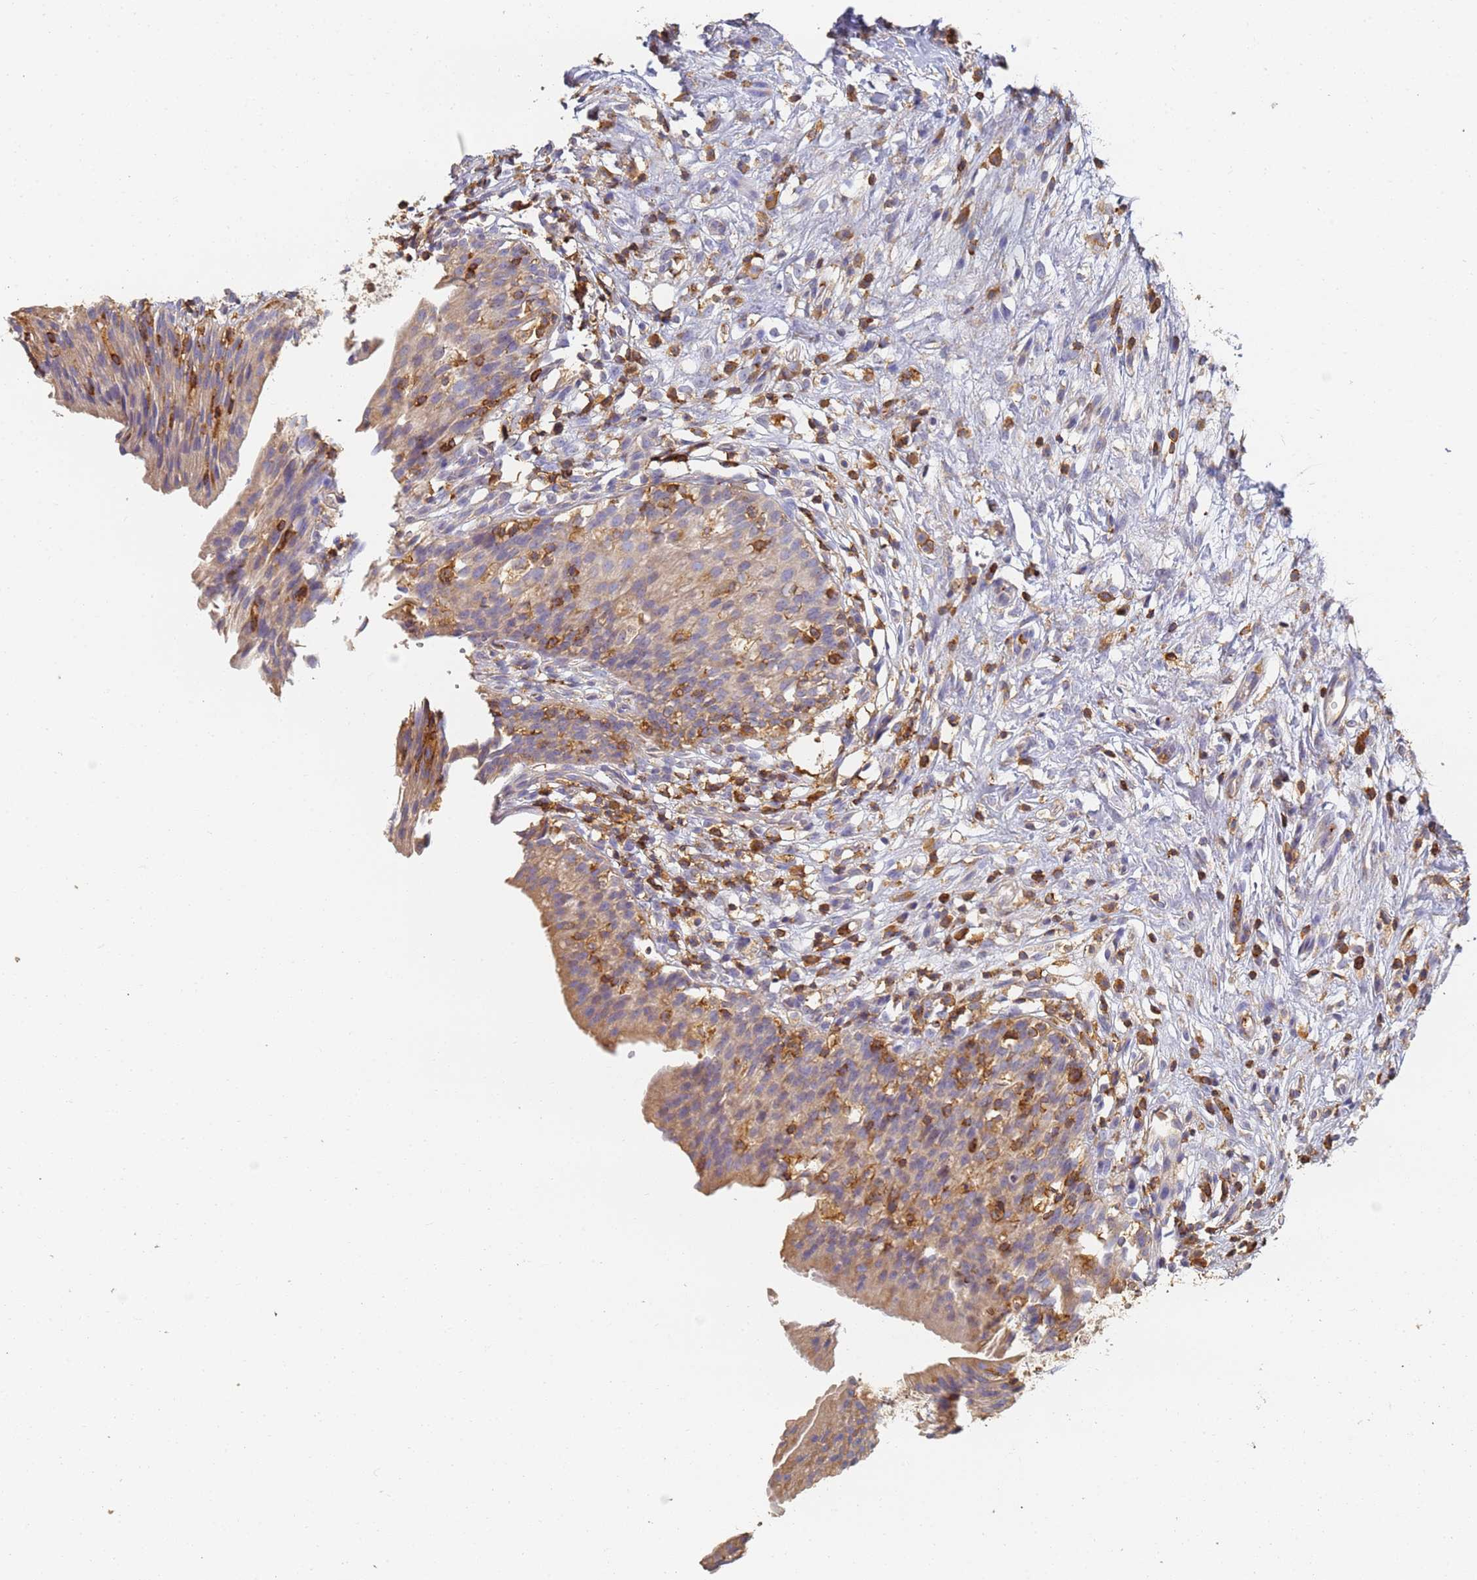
{"staining": {"intensity": "weak", "quantity": "25%-75%", "location": "cytoplasmic/membranous"}, "tissue": "urinary bladder", "cell_type": "Urothelial cells", "image_type": "normal", "snomed": [{"axis": "morphology", "description": "Normal tissue, NOS"}, {"axis": "morphology", "description": "Inflammation, NOS"}, {"axis": "topography", "description": "Urinary bladder"}], "caption": "Immunohistochemistry (IHC) (DAB) staining of normal urinary bladder demonstrates weak cytoplasmic/membranous protein staining in about 25%-75% of urothelial cells.", "gene": "BIN2", "patient": {"sex": "male", "age": 63}}